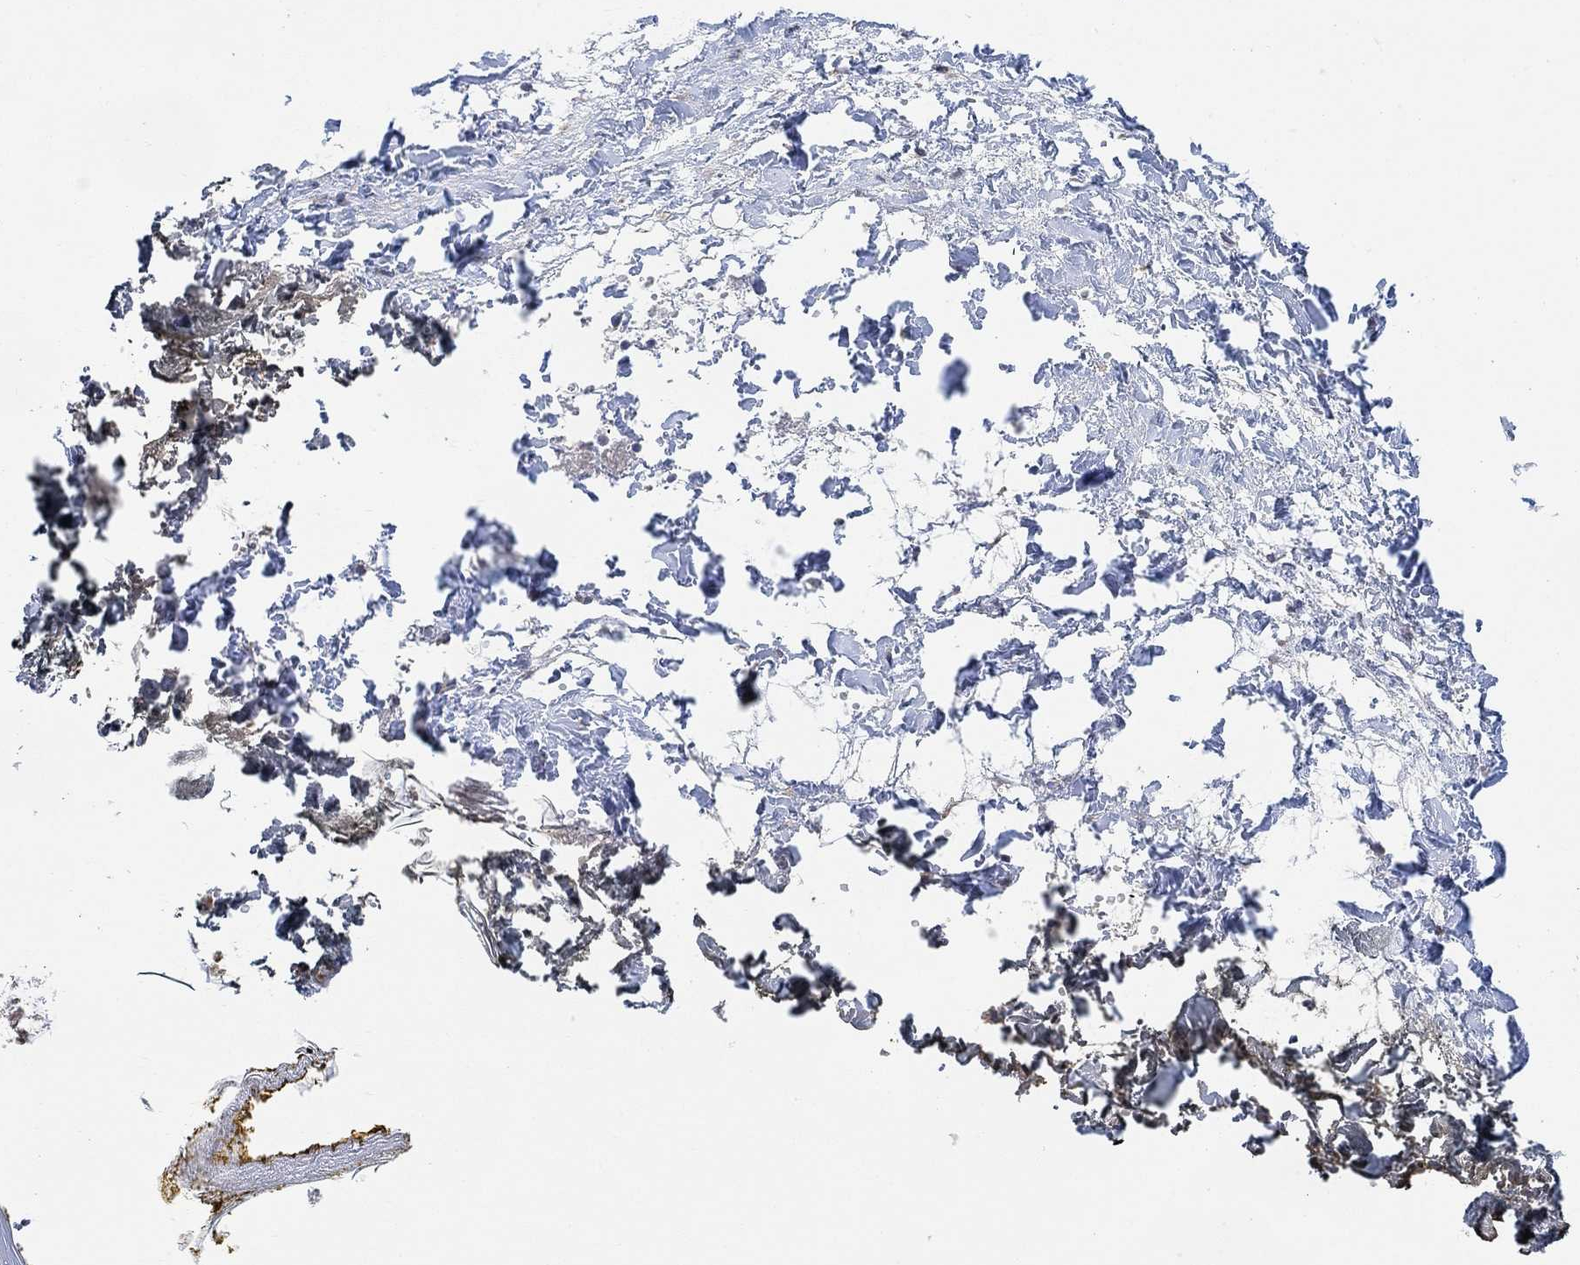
{"staining": {"intensity": "negative", "quantity": "none", "location": "none"}, "tissue": "skin", "cell_type": "Fibroblasts", "image_type": "normal", "snomed": [{"axis": "morphology", "description": "Normal tissue, NOS"}, {"axis": "topography", "description": "Skin"}], "caption": "High power microscopy micrograph of an immunohistochemistry micrograph of benign skin, revealing no significant expression in fibroblasts. (DAB immunohistochemistry (IHC), high magnification).", "gene": "CNTF", "patient": {"sex": "female", "age": 34}}